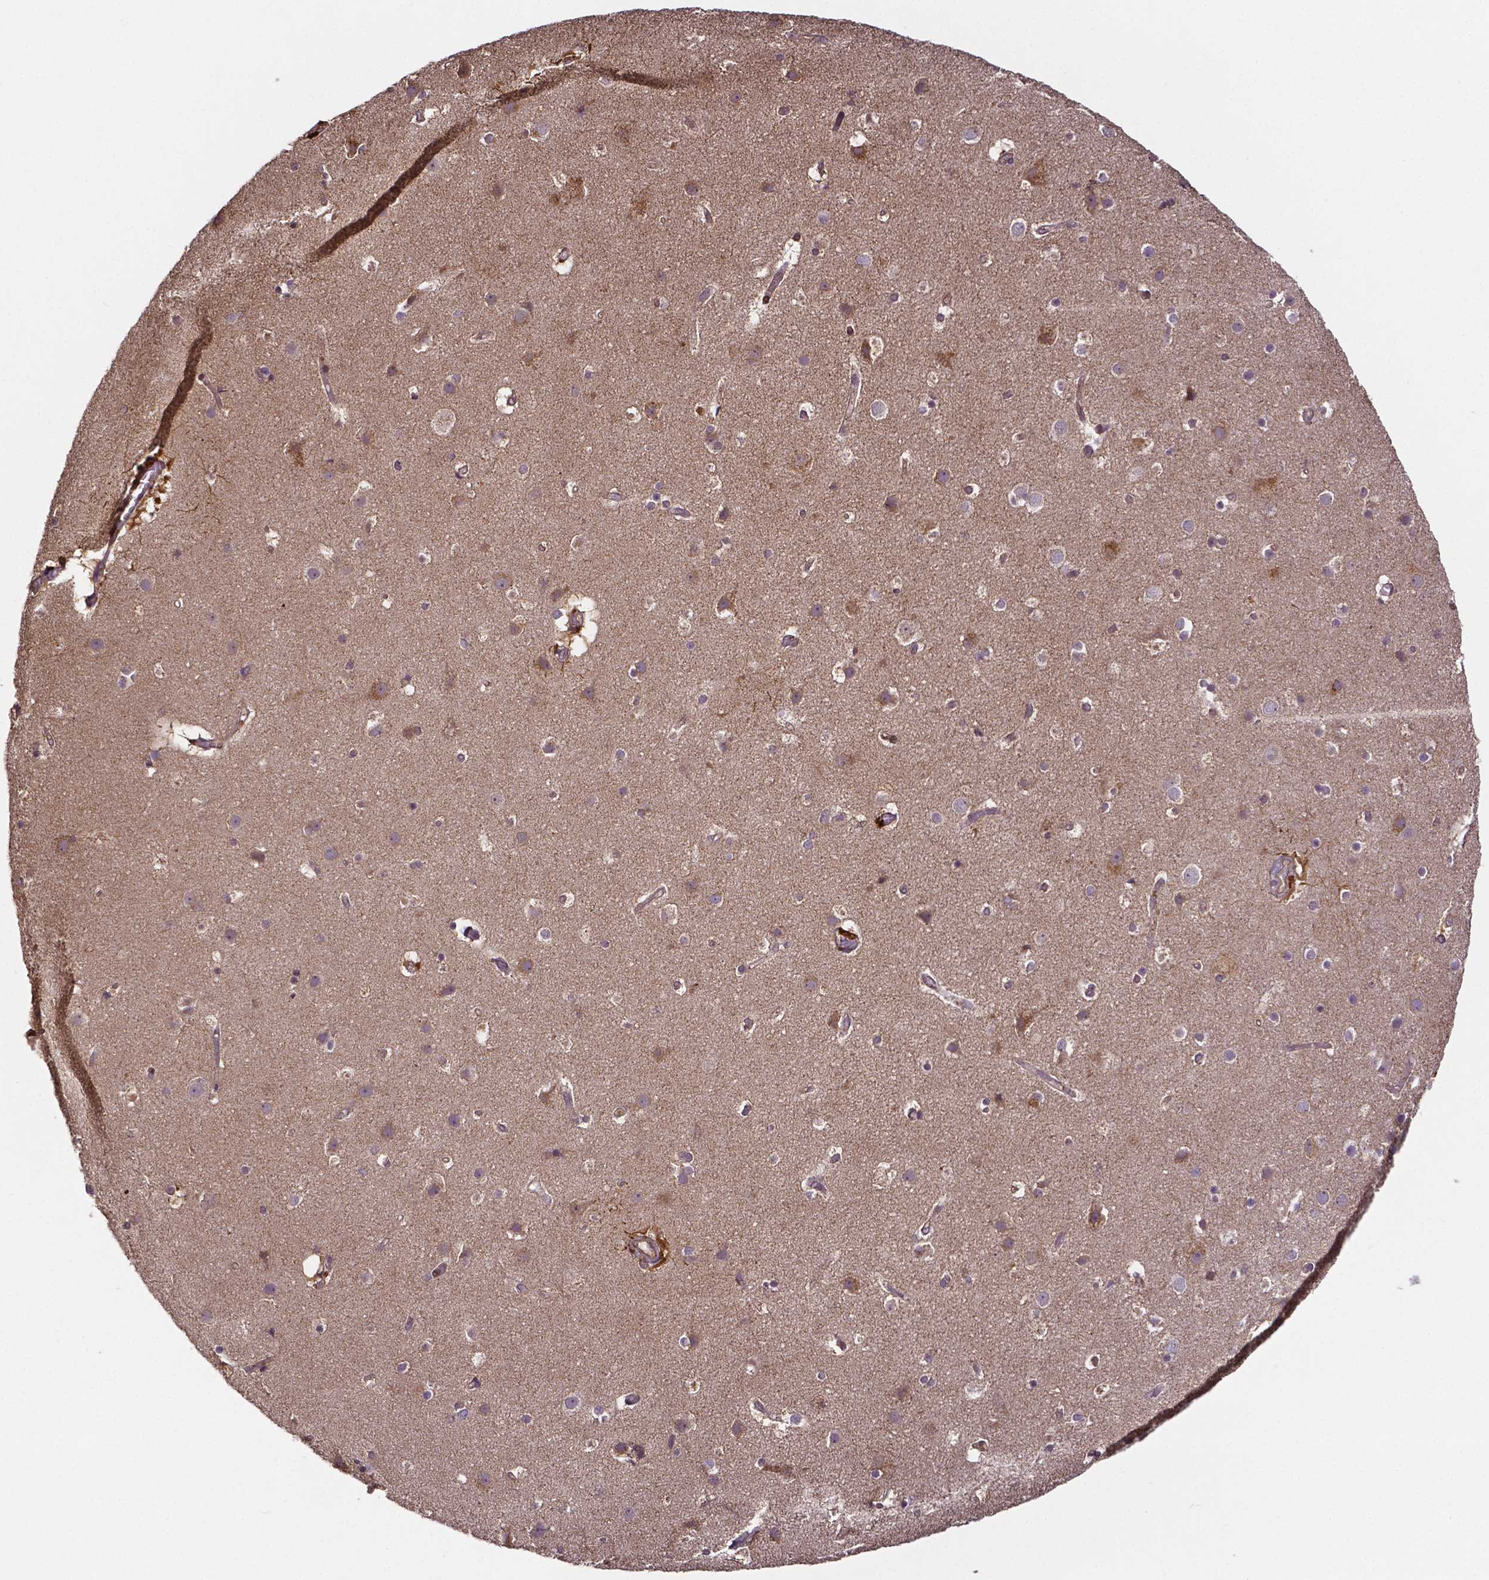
{"staining": {"intensity": "moderate", "quantity": "25%-75%", "location": "cytoplasmic/membranous"}, "tissue": "cerebral cortex", "cell_type": "Endothelial cells", "image_type": "normal", "snomed": [{"axis": "morphology", "description": "Normal tissue, NOS"}, {"axis": "topography", "description": "Cerebral cortex"}], "caption": "The micrograph shows a brown stain indicating the presence of a protein in the cytoplasmic/membranous of endothelial cells in cerebral cortex.", "gene": "RNF123", "patient": {"sex": "female", "age": 52}}